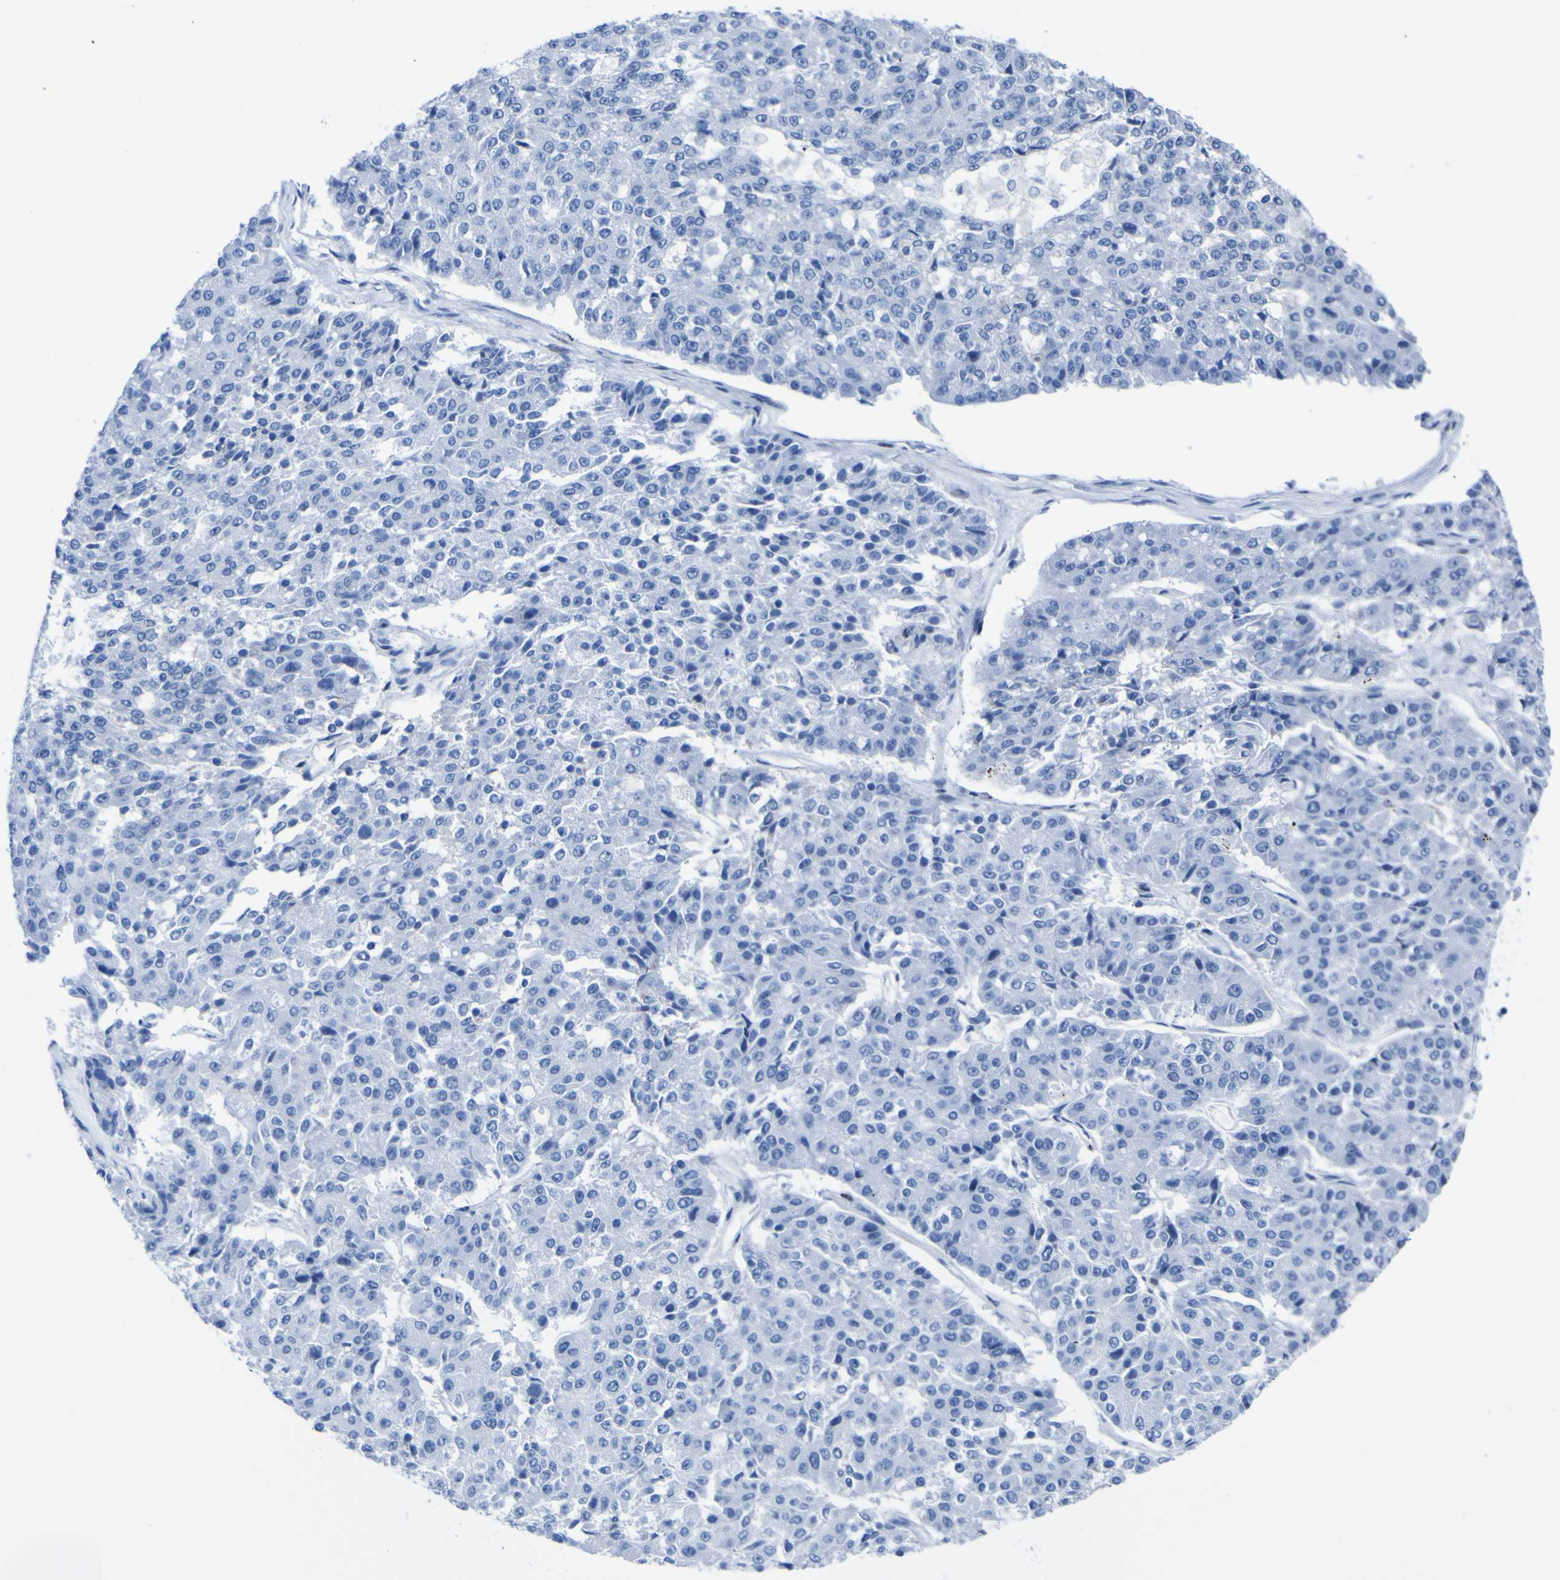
{"staining": {"intensity": "negative", "quantity": "none", "location": "none"}, "tissue": "pancreatic cancer", "cell_type": "Tumor cells", "image_type": "cancer", "snomed": [{"axis": "morphology", "description": "Adenocarcinoma, NOS"}, {"axis": "topography", "description": "Pancreas"}], "caption": "Immunohistochemical staining of pancreatic adenocarcinoma reveals no significant expression in tumor cells.", "gene": "DACH1", "patient": {"sex": "male", "age": 50}}